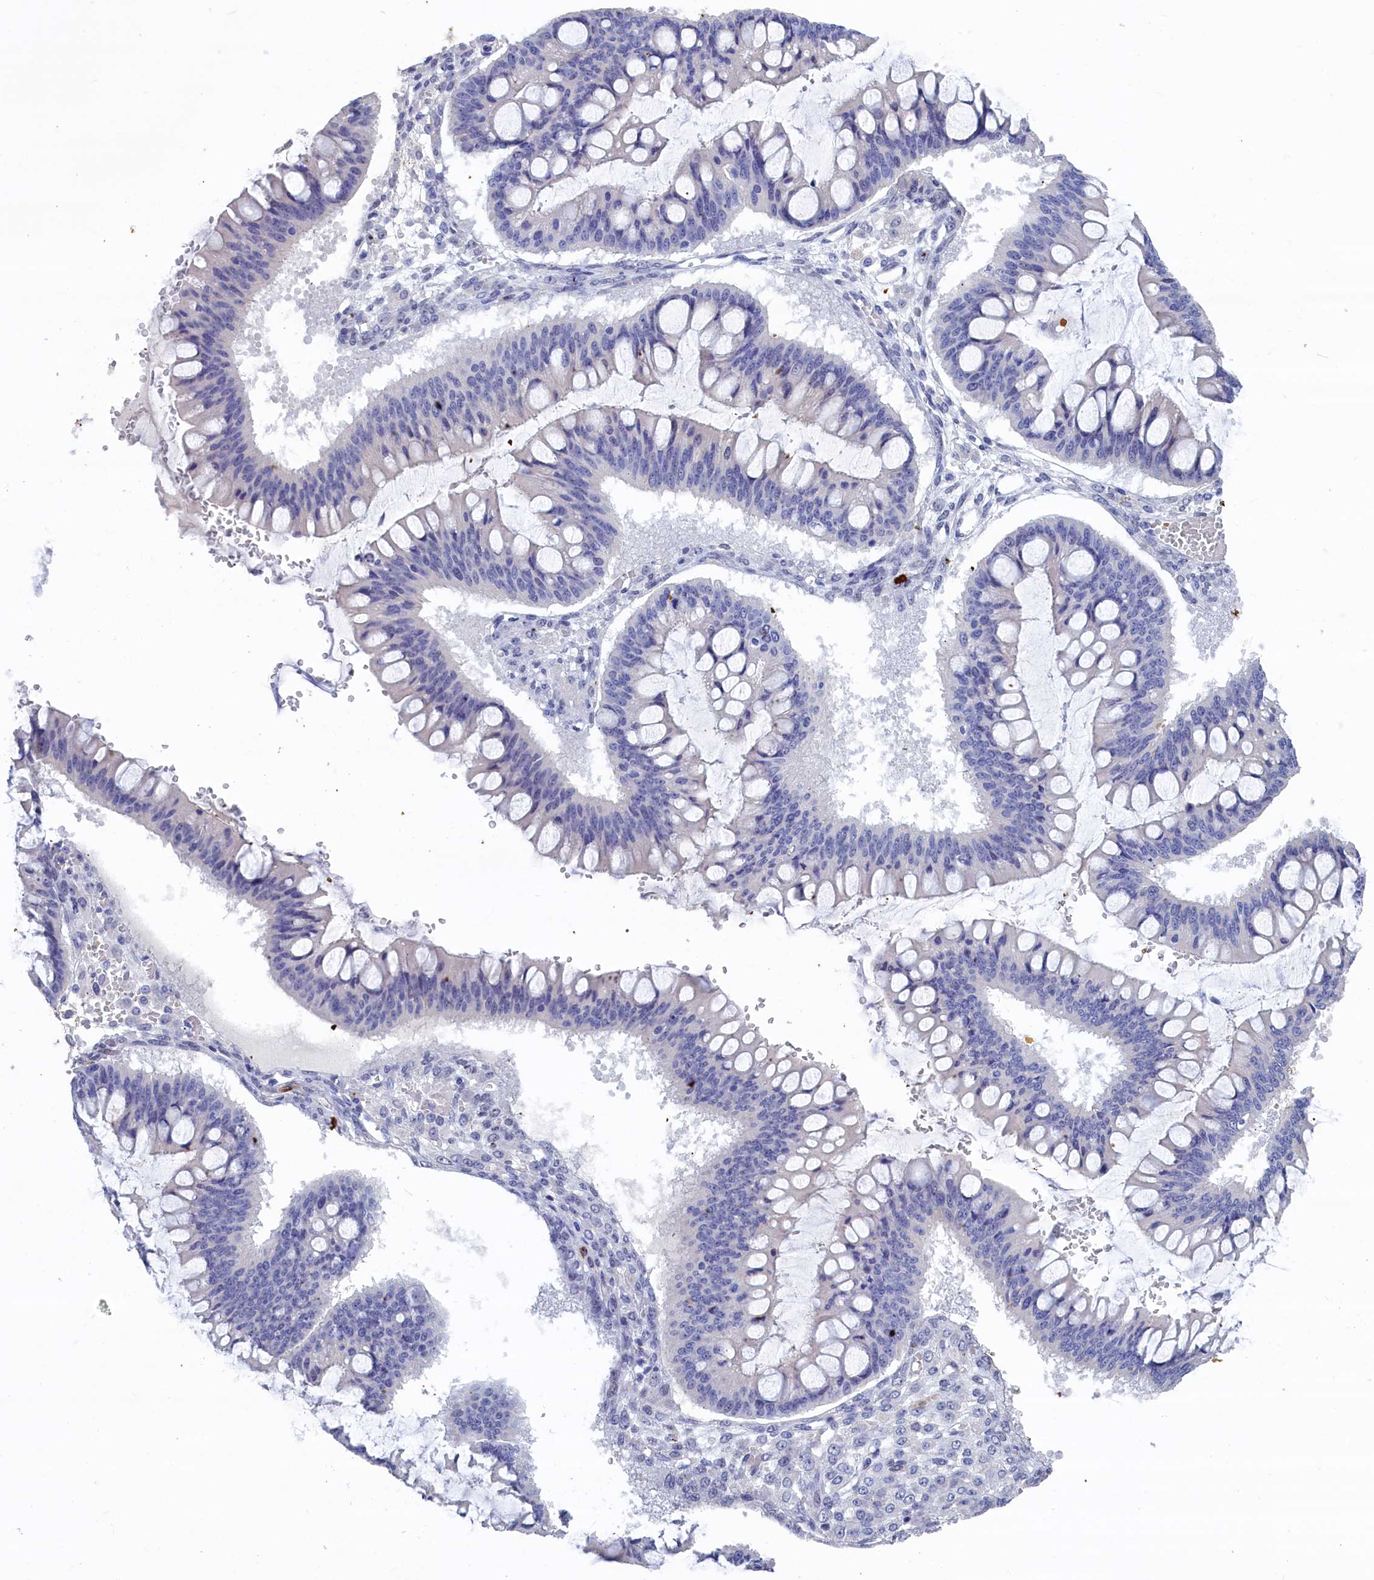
{"staining": {"intensity": "negative", "quantity": "none", "location": "none"}, "tissue": "ovarian cancer", "cell_type": "Tumor cells", "image_type": "cancer", "snomed": [{"axis": "morphology", "description": "Cystadenocarcinoma, mucinous, NOS"}, {"axis": "topography", "description": "Ovary"}], "caption": "Tumor cells show no significant protein expression in ovarian cancer. Nuclei are stained in blue.", "gene": "WDR83", "patient": {"sex": "female", "age": 73}}